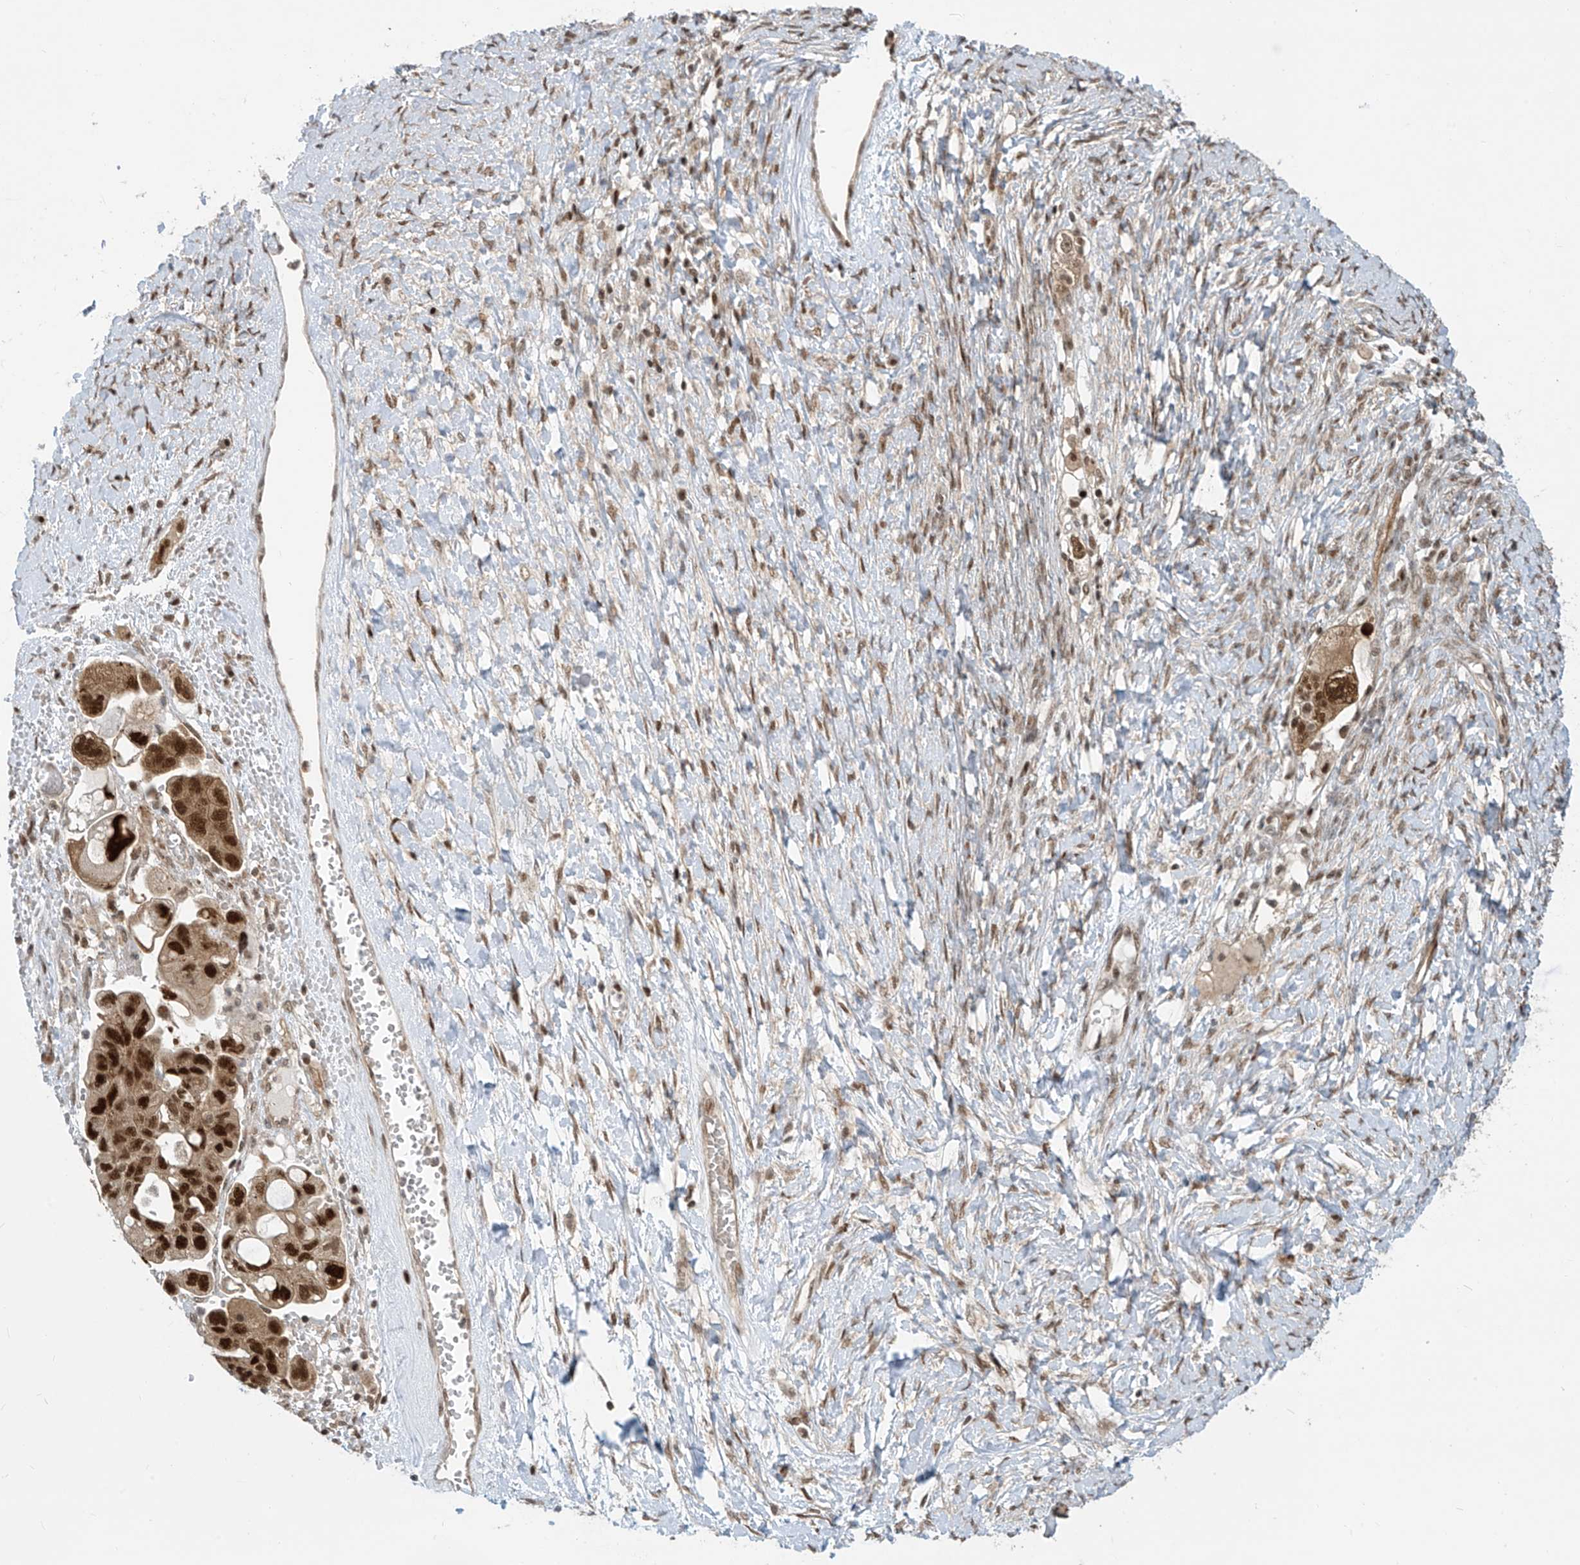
{"staining": {"intensity": "strong", "quantity": ">75%", "location": "nuclear"}, "tissue": "ovarian cancer", "cell_type": "Tumor cells", "image_type": "cancer", "snomed": [{"axis": "morphology", "description": "Carcinoma, NOS"}, {"axis": "morphology", "description": "Cystadenocarcinoma, serous, NOS"}, {"axis": "topography", "description": "Ovary"}], "caption": "Strong nuclear positivity for a protein is appreciated in about >75% of tumor cells of ovarian cancer (serous cystadenocarcinoma) using IHC.", "gene": "LAGE3", "patient": {"sex": "female", "age": 69}}